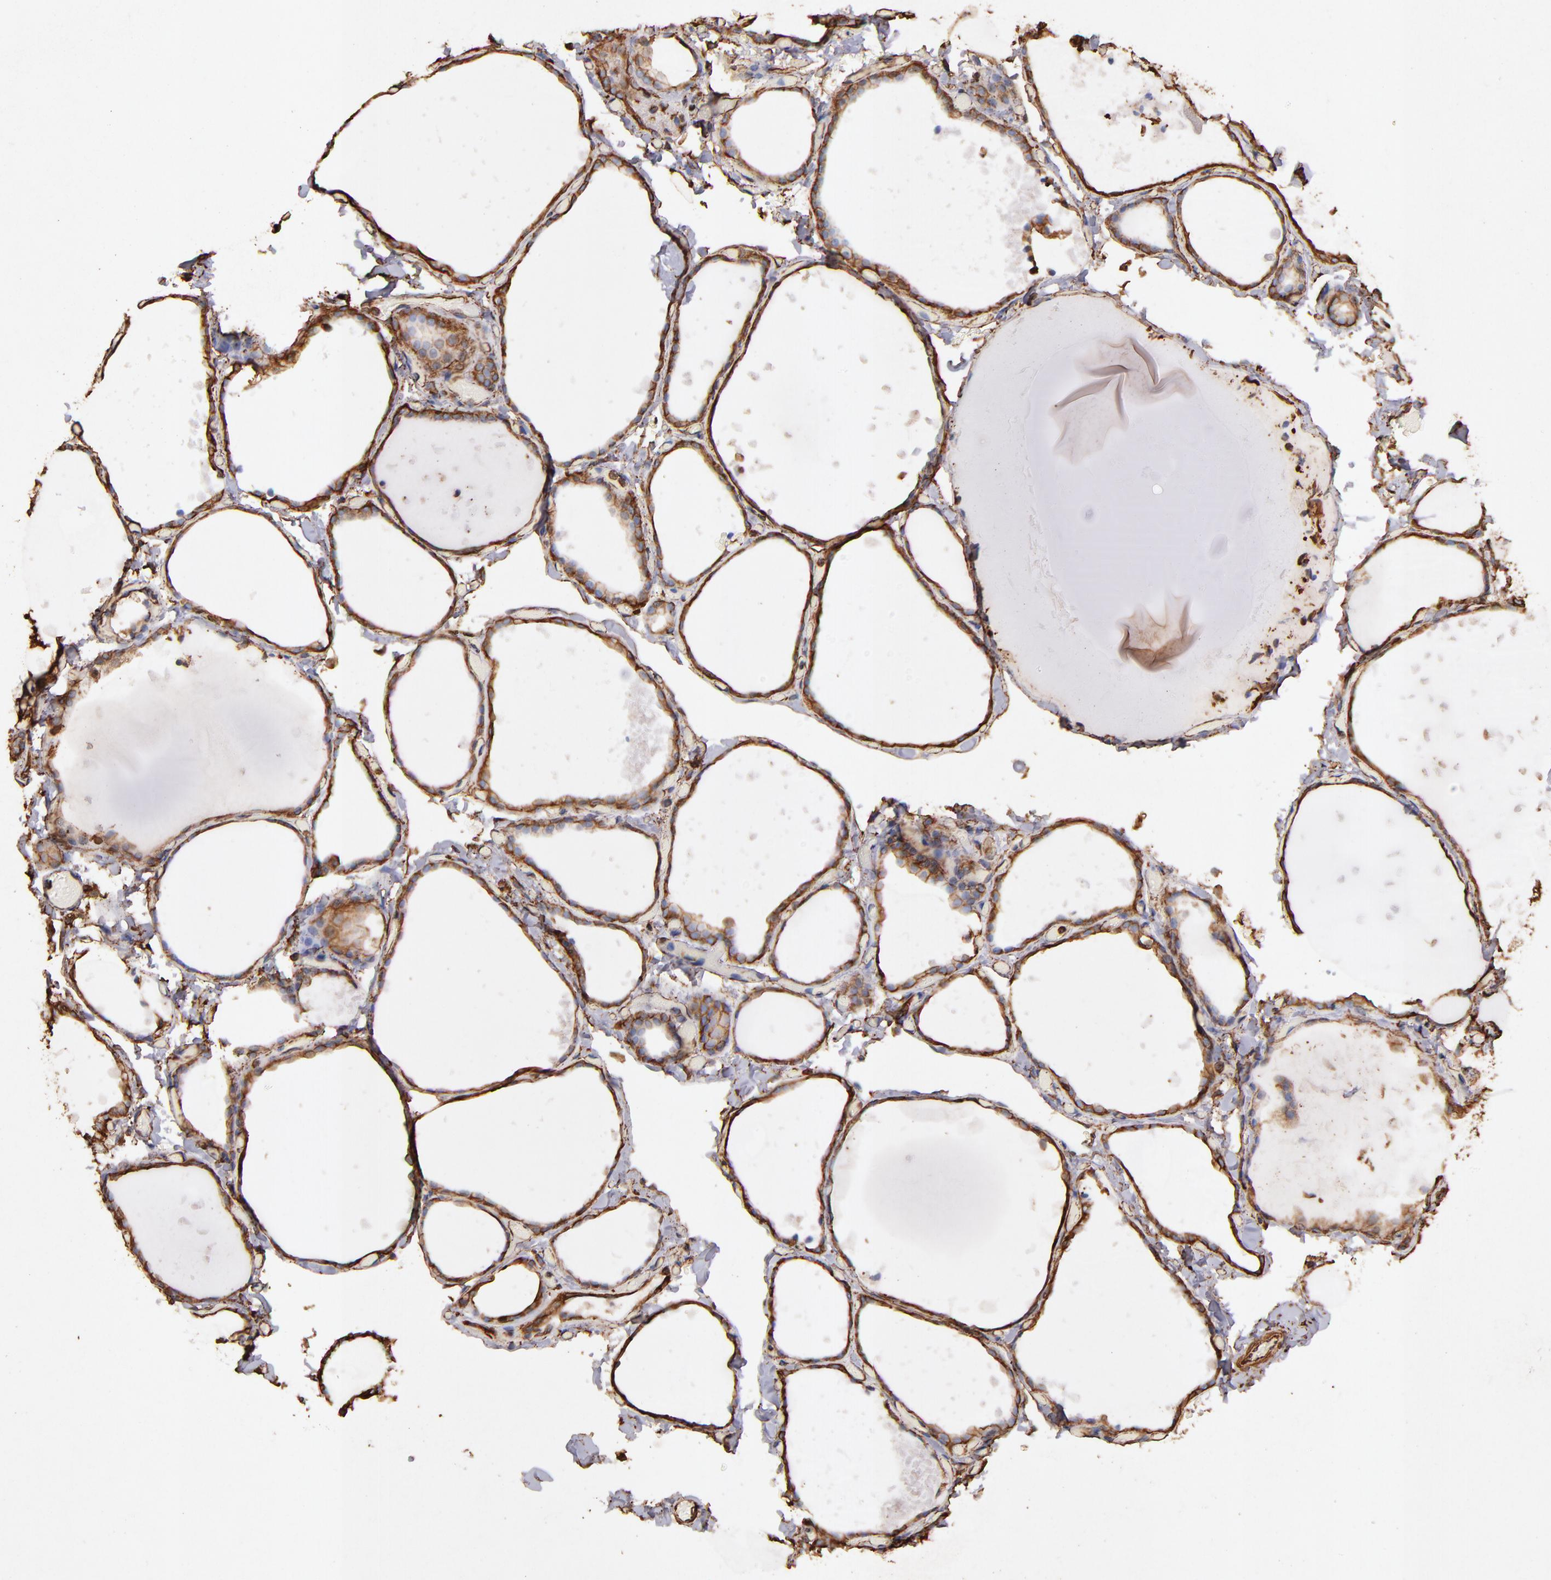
{"staining": {"intensity": "strong", "quantity": "25%-75%", "location": "cytoplasmic/membranous"}, "tissue": "thyroid gland", "cell_type": "Glandular cells", "image_type": "normal", "snomed": [{"axis": "morphology", "description": "Normal tissue, NOS"}, {"axis": "topography", "description": "Thyroid gland"}], "caption": "Immunohistochemical staining of normal thyroid gland reveals high levels of strong cytoplasmic/membranous expression in about 25%-75% of glandular cells. (Brightfield microscopy of DAB IHC at high magnification).", "gene": "VIM", "patient": {"sex": "female", "age": 22}}